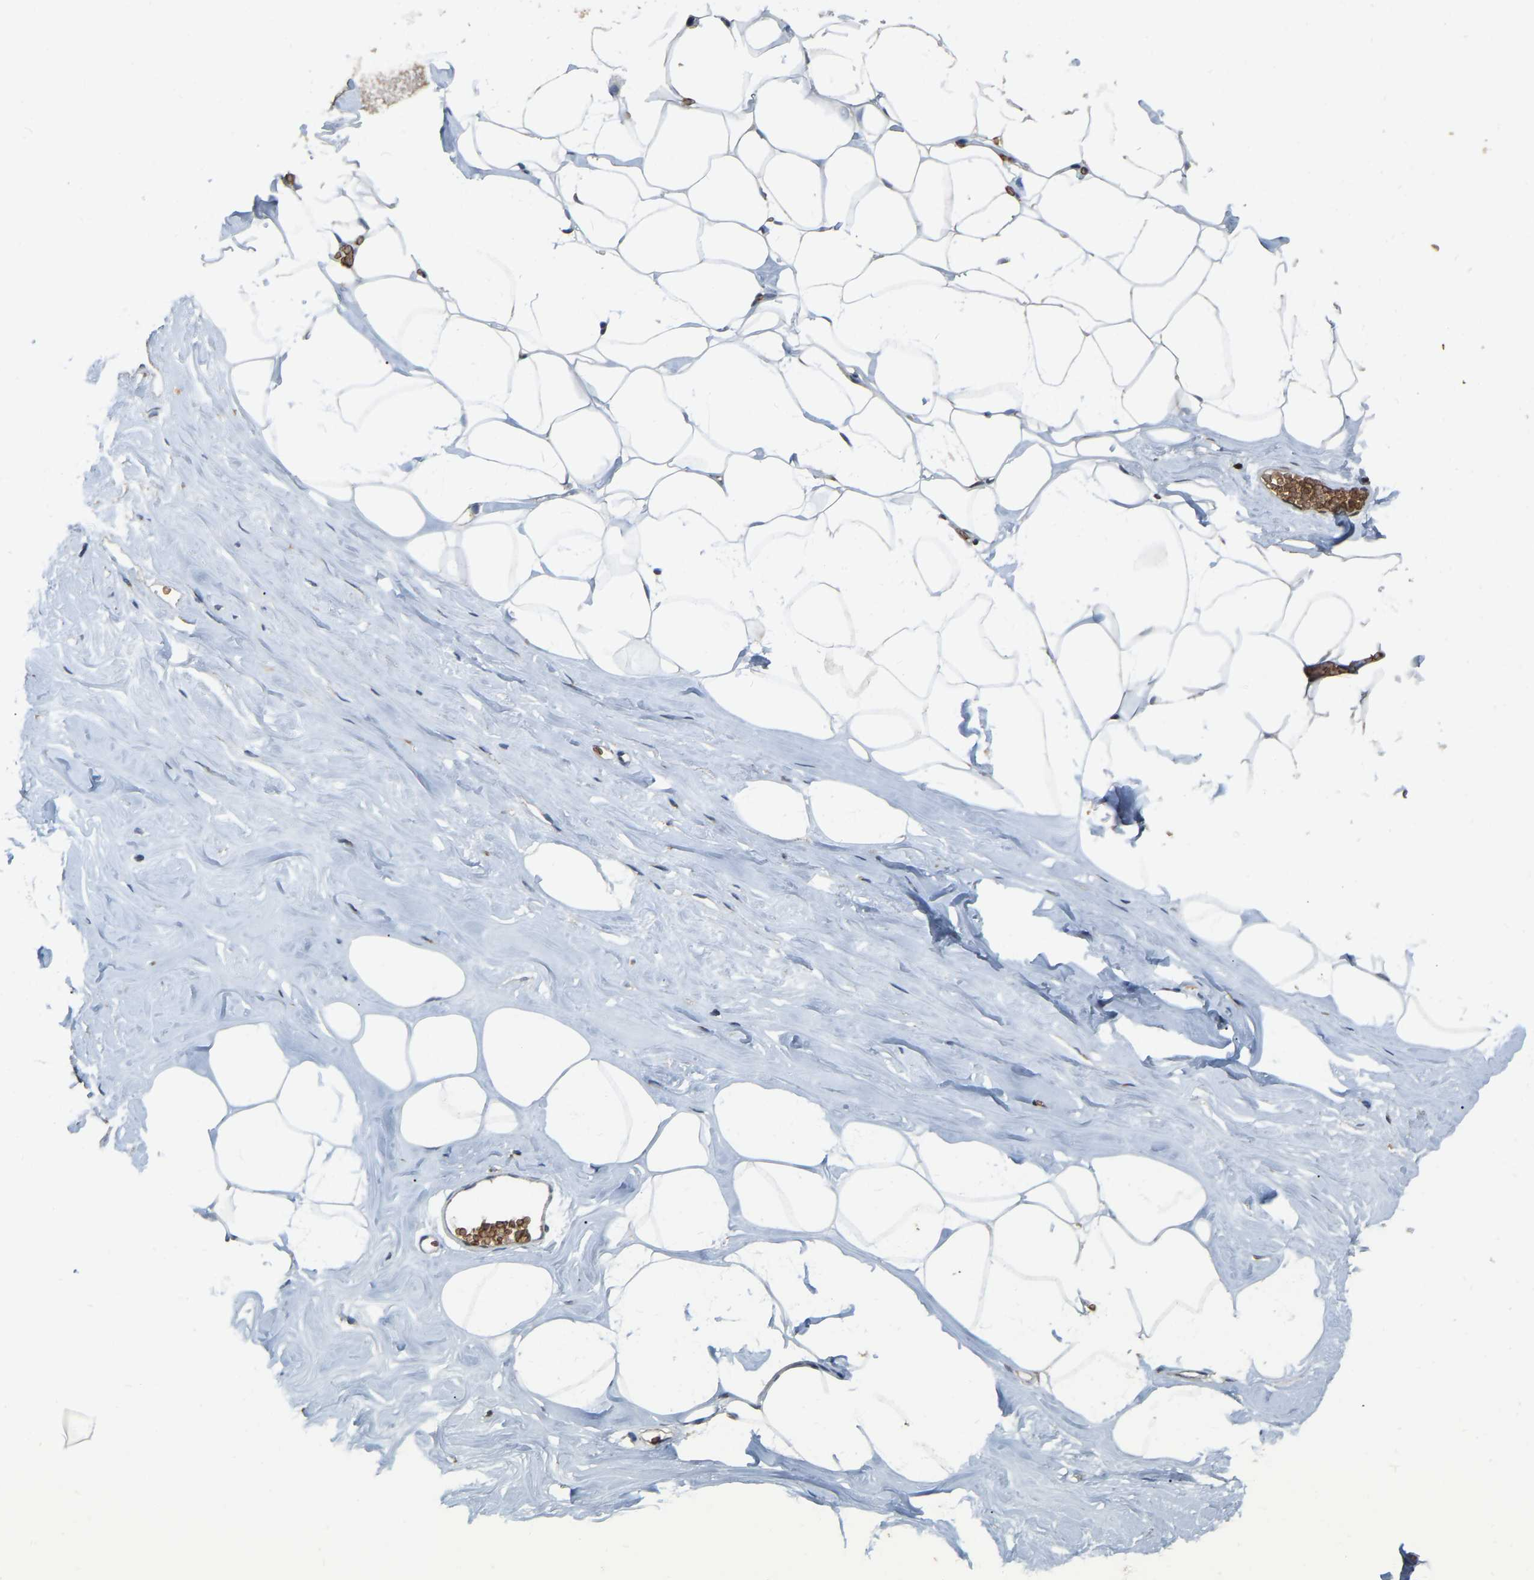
{"staining": {"intensity": "weak", "quantity": ">75%", "location": "cytoplasmic/membranous"}, "tissue": "adipose tissue", "cell_type": "Adipocytes", "image_type": "normal", "snomed": [{"axis": "morphology", "description": "Normal tissue, NOS"}, {"axis": "morphology", "description": "Fibrosis, NOS"}, {"axis": "topography", "description": "Breast"}, {"axis": "topography", "description": "Adipose tissue"}], "caption": "DAB (3,3'-diaminobenzidine) immunohistochemical staining of unremarkable adipose tissue demonstrates weak cytoplasmic/membranous protein staining in approximately >75% of adipocytes.", "gene": "CFAP298", "patient": {"sex": "female", "age": 39}}